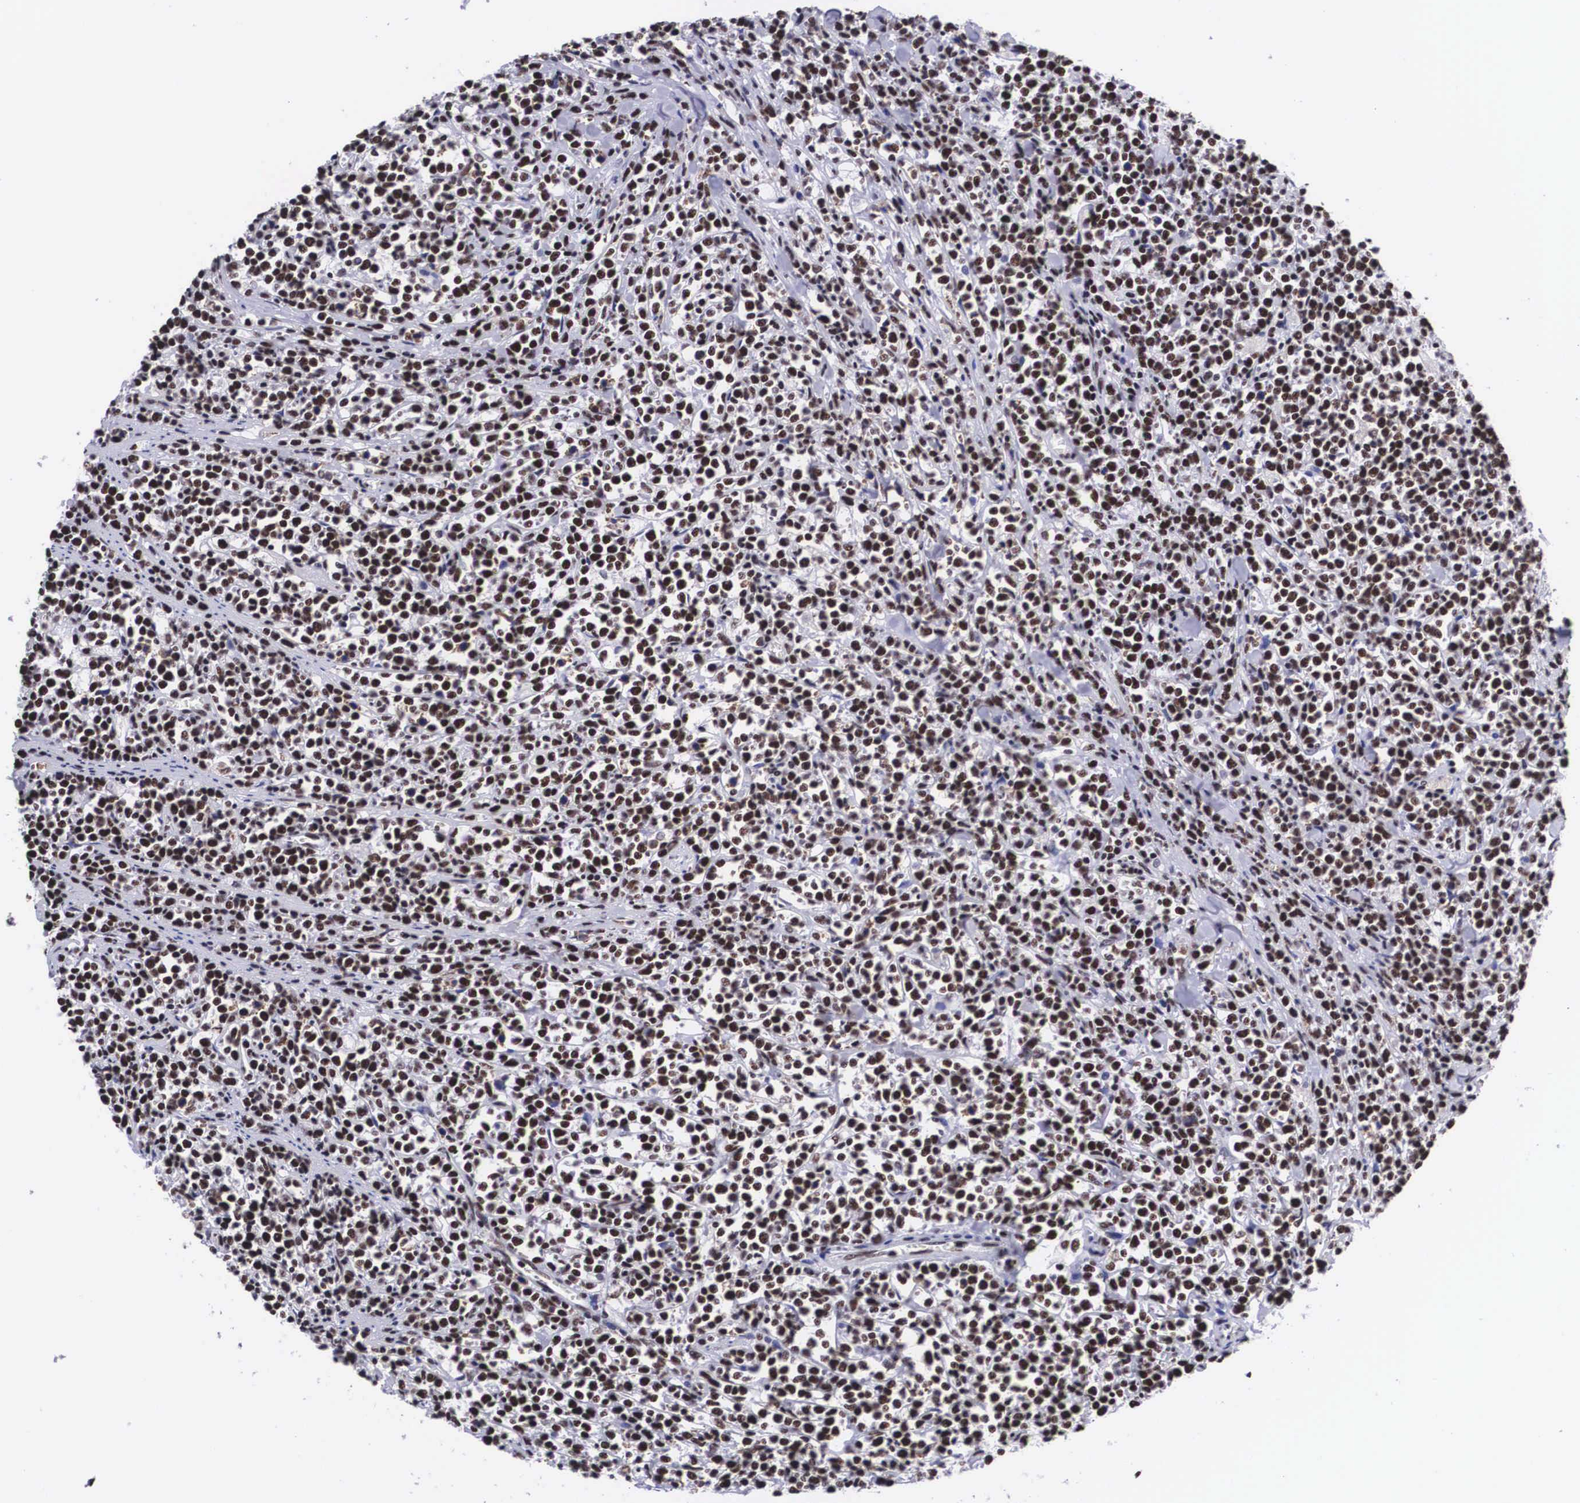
{"staining": {"intensity": "strong", "quantity": ">75%", "location": "nuclear"}, "tissue": "lymphoma", "cell_type": "Tumor cells", "image_type": "cancer", "snomed": [{"axis": "morphology", "description": "Malignant lymphoma, non-Hodgkin's type, High grade"}, {"axis": "topography", "description": "Small intestine"}, {"axis": "topography", "description": "Colon"}], "caption": "Immunohistochemistry (IHC) image of neoplastic tissue: malignant lymphoma, non-Hodgkin's type (high-grade) stained using IHC reveals high levels of strong protein expression localized specifically in the nuclear of tumor cells, appearing as a nuclear brown color.", "gene": "SF3A1", "patient": {"sex": "male", "age": 8}}